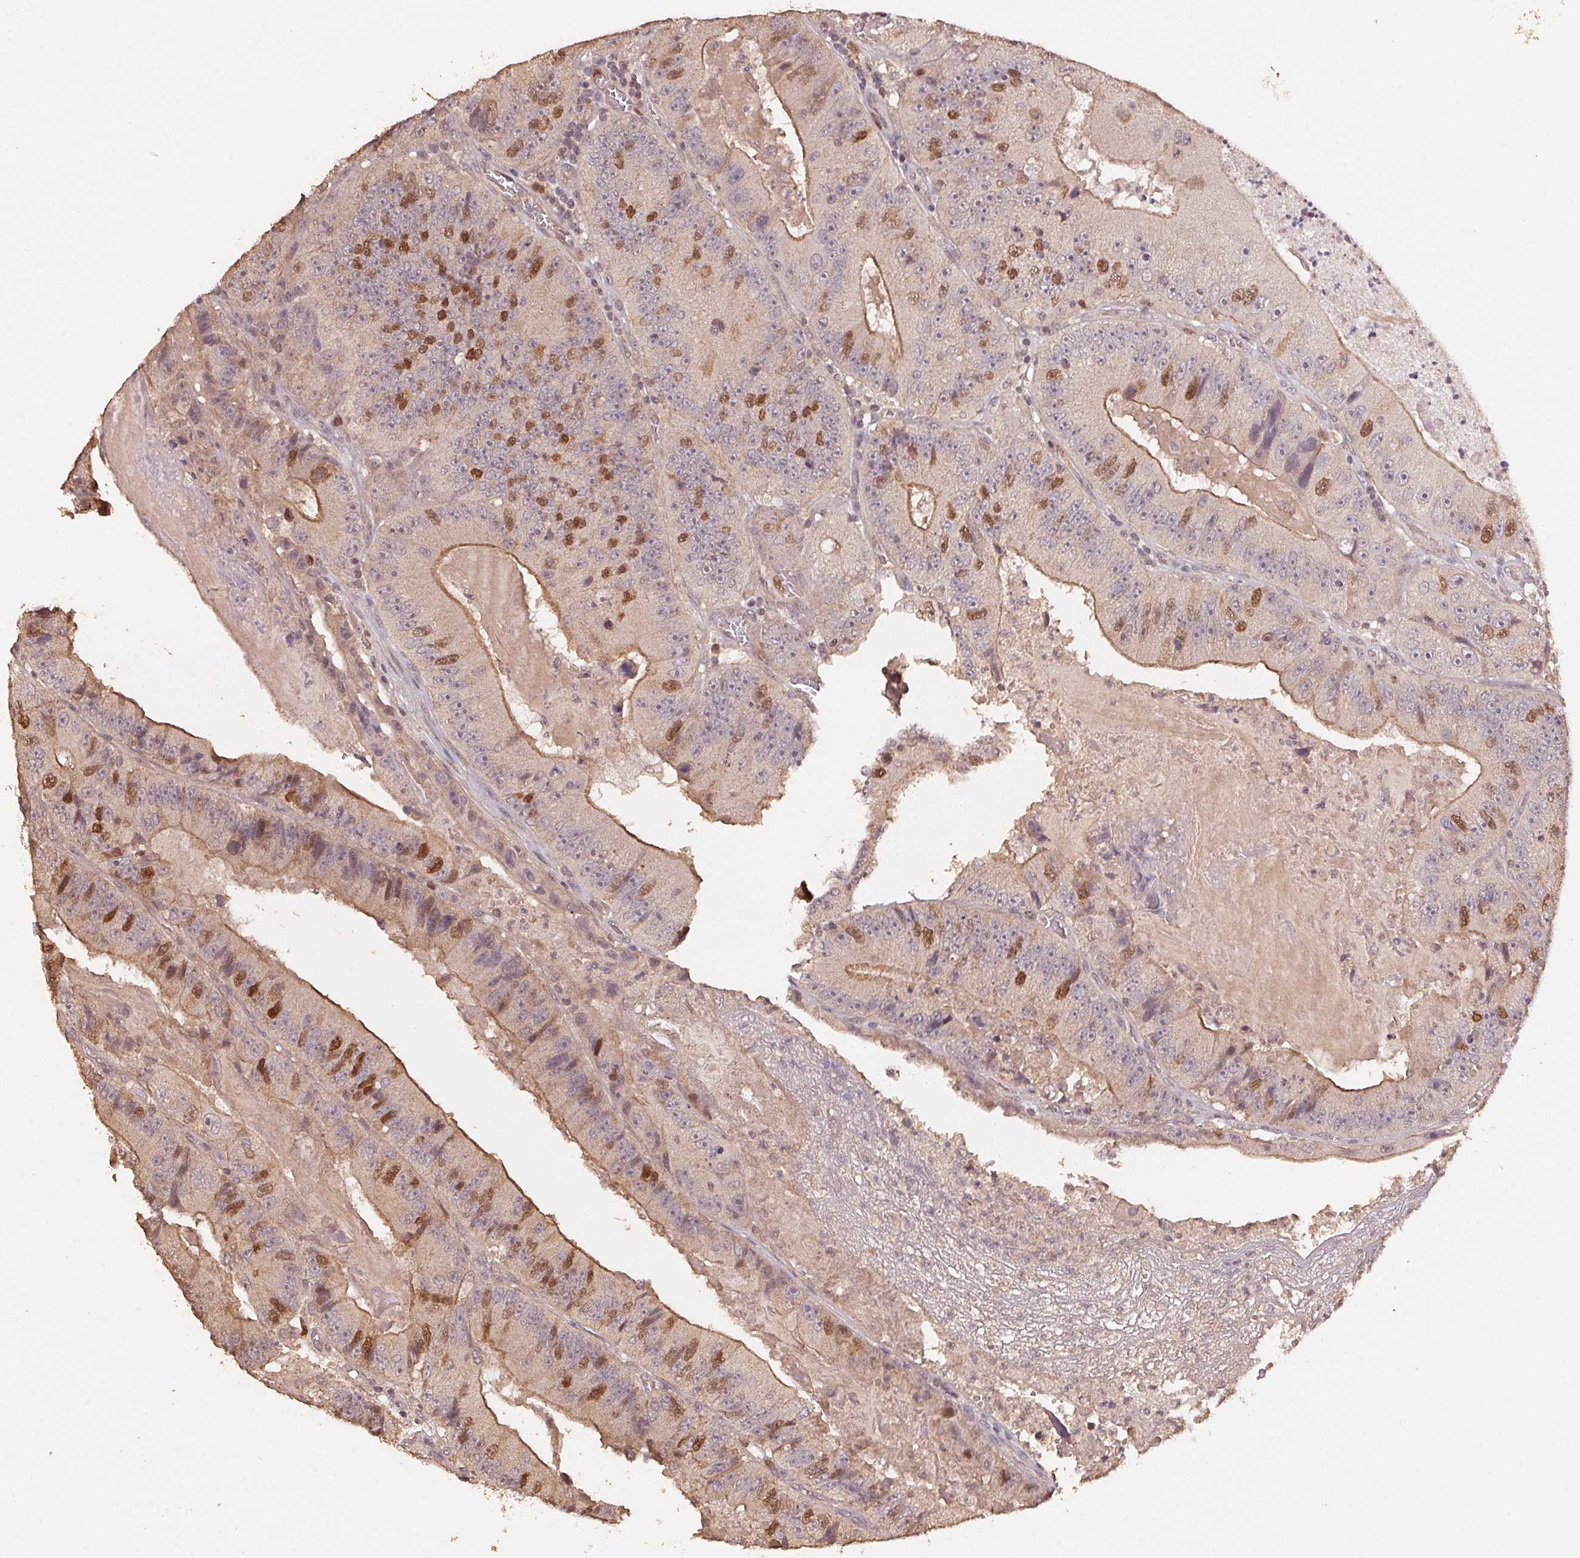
{"staining": {"intensity": "strong", "quantity": "<25%", "location": "cytoplasmic/membranous,nuclear"}, "tissue": "colorectal cancer", "cell_type": "Tumor cells", "image_type": "cancer", "snomed": [{"axis": "morphology", "description": "Adenocarcinoma, NOS"}, {"axis": "topography", "description": "Colon"}], "caption": "A photomicrograph of colorectal cancer (adenocarcinoma) stained for a protein reveals strong cytoplasmic/membranous and nuclear brown staining in tumor cells.", "gene": "CENPF", "patient": {"sex": "female", "age": 86}}